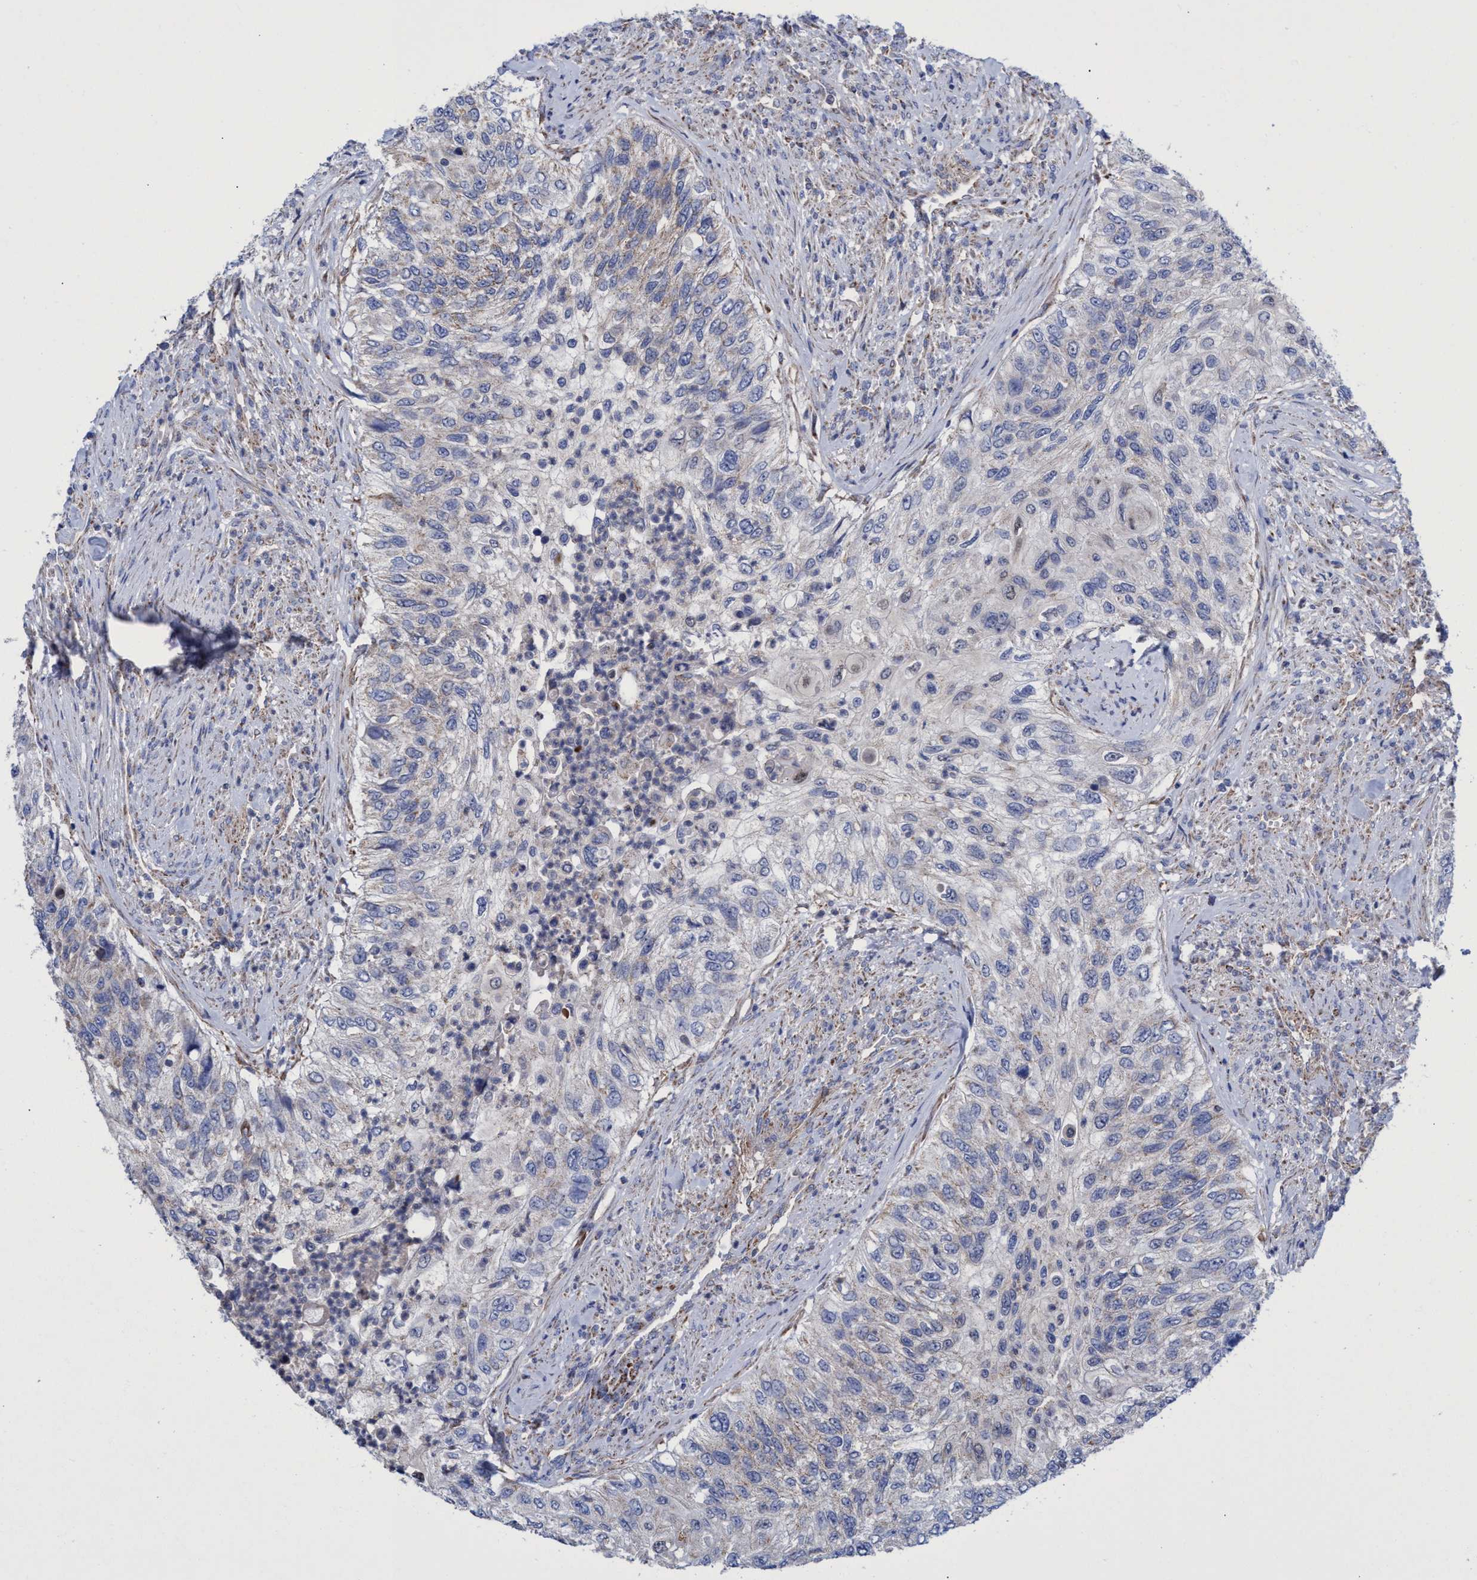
{"staining": {"intensity": "weak", "quantity": "25%-75%", "location": "cytoplasmic/membranous"}, "tissue": "urothelial cancer", "cell_type": "Tumor cells", "image_type": "cancer", "snomed": [{"axis": "morphology", "description": "Urothelial carcinoma, High grade"}, {"axis": "topography", "description": "Urinary bladder"}], "caption": "Immunohistochemical staining of human high-grade urothelial carcinoma exhibits weak cytoplasmic/membranous protein expression in about 25%-75% of tumor cells. (Brightfield microscopy of DAB IHC at high magnification).", "gene": "ZNF750", "patient": {"sex": "female", "age": 60}}